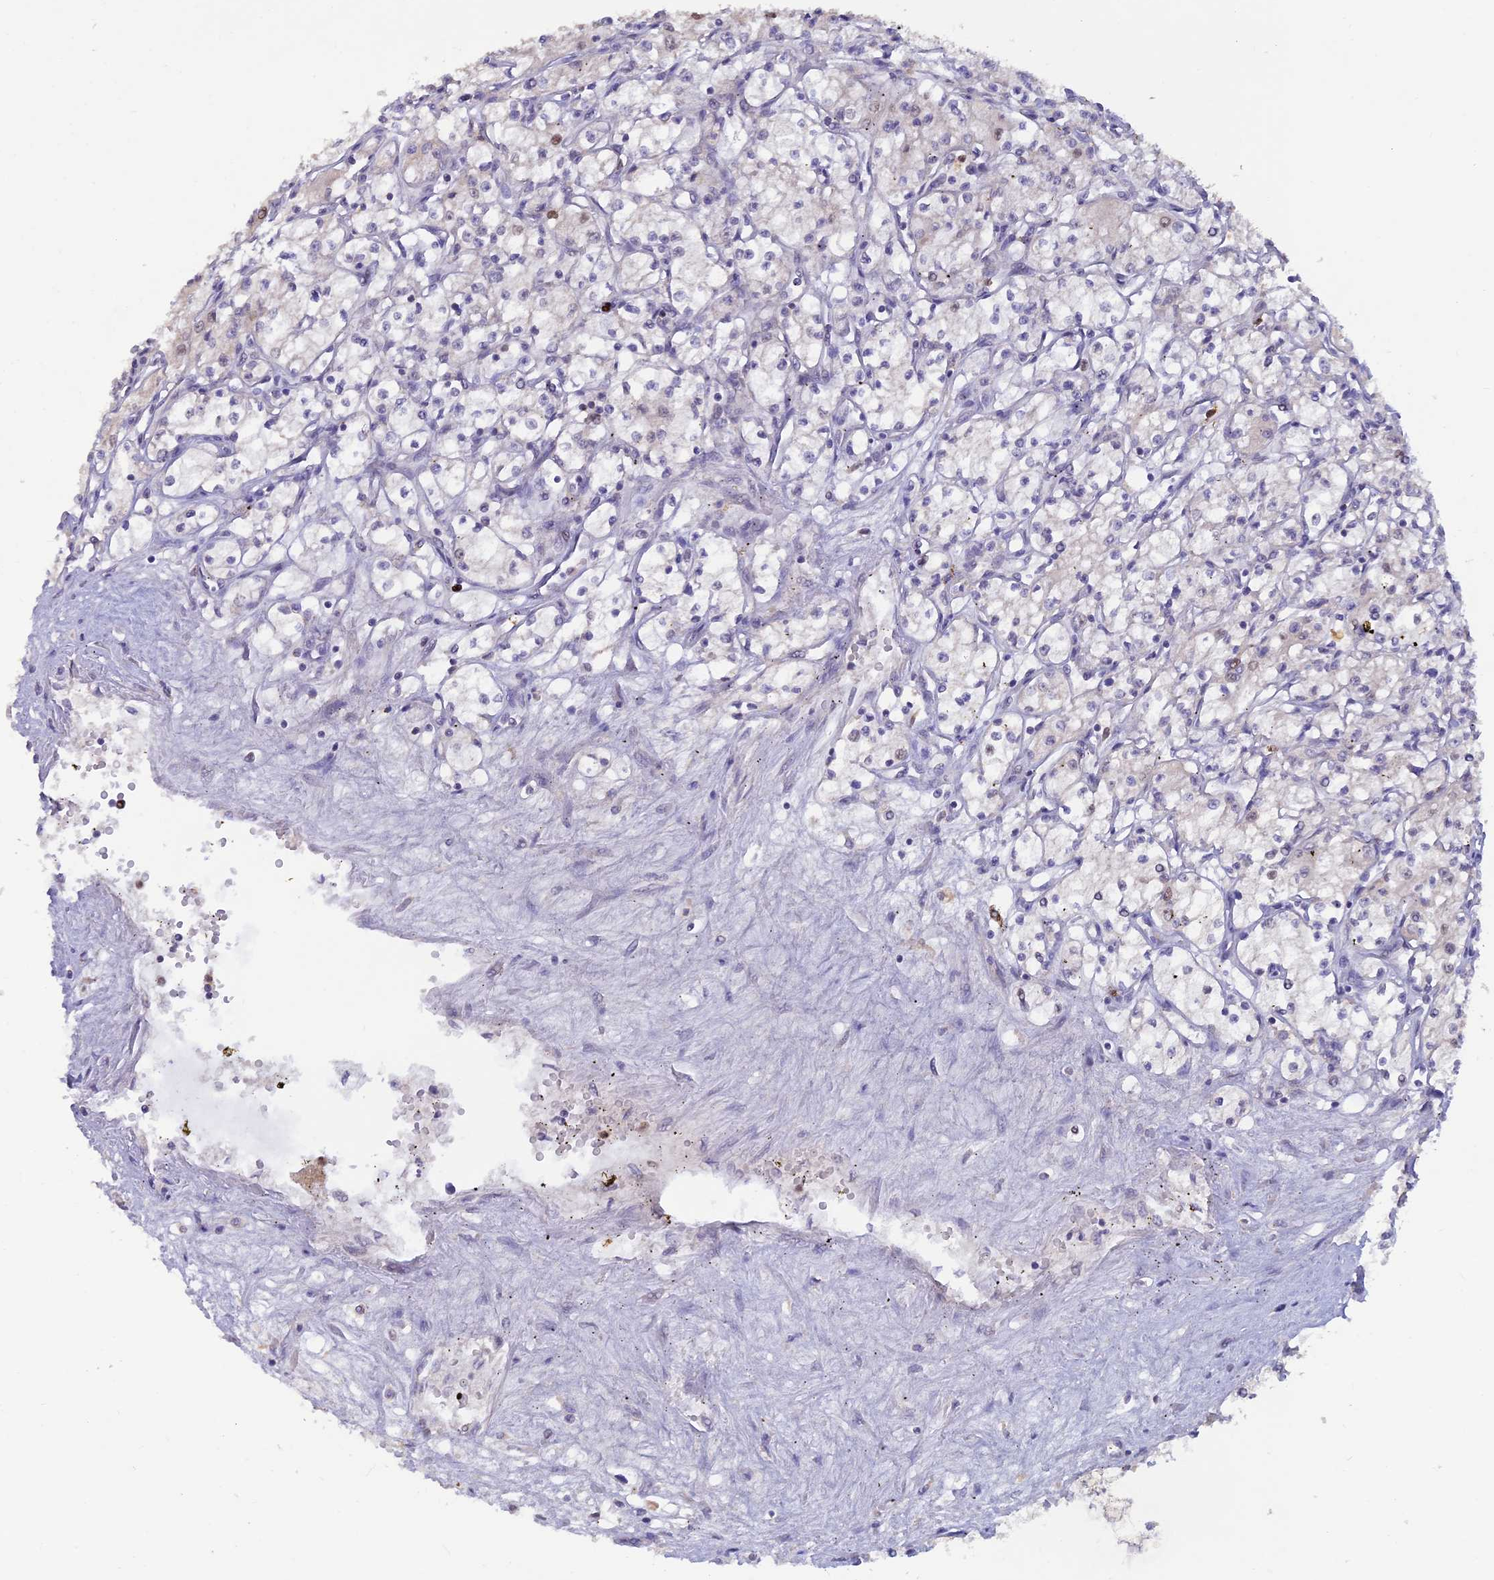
{"staining": {"intensity": "negative", "quantity": "none", "location": "none"}, "tissue": "renal cancer", "cell_type": "Tumor cells", "image_type": "cancer", "snomed": [{"axis": "morphology", "description": "Adenocarcinoma, NOS"}, {"axis": "topography", "description": "Kidney"}], "caption": "Tumor cells show no significant staining in renal cancer.", "gene": "FASTKD5", "patient": {"sex": "male", "age": 59}}